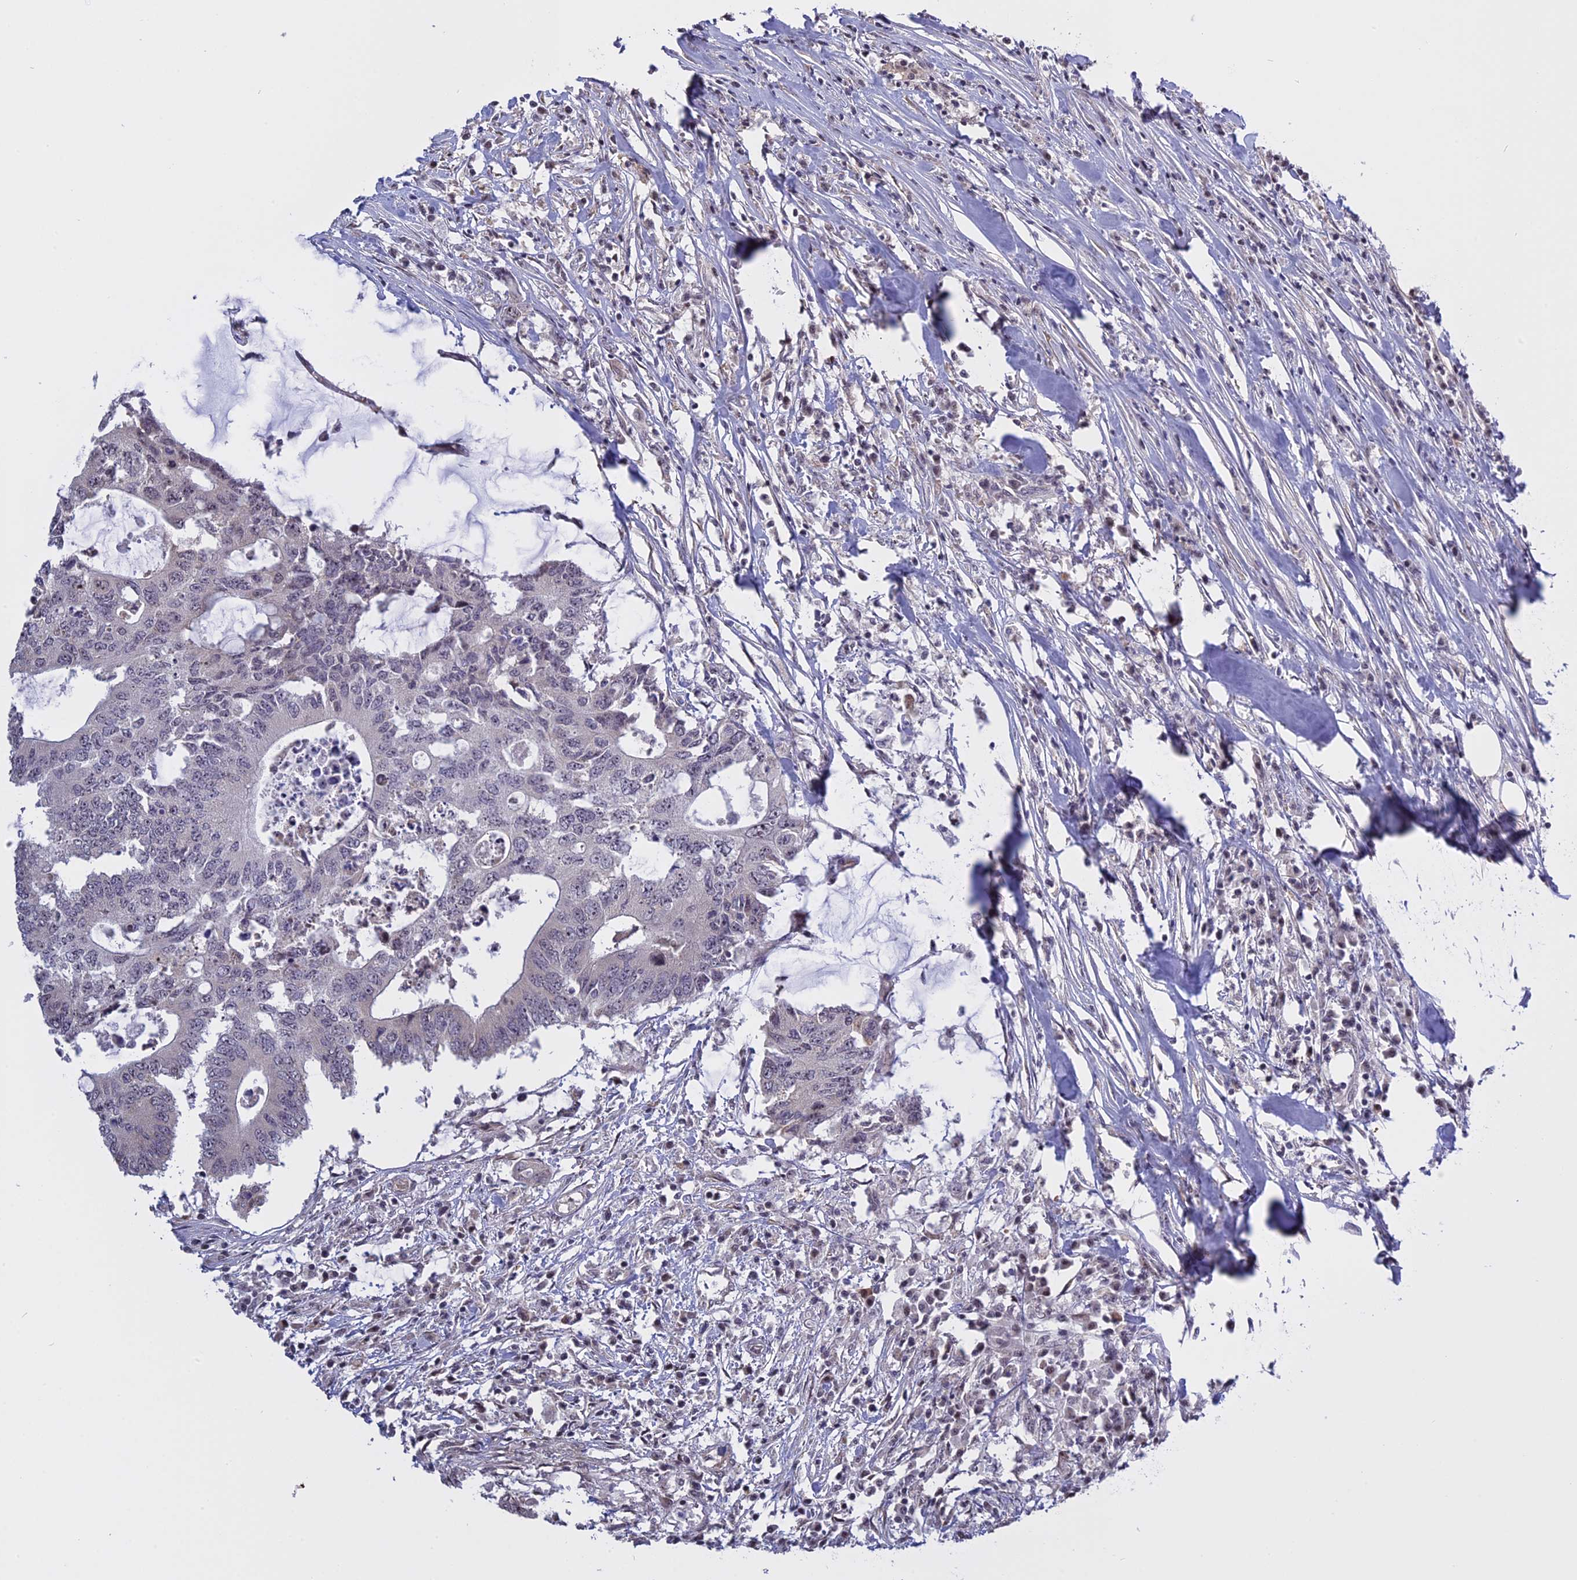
{"staining": {"intensity": "negative", "quantity": "none", "location": "none"}, "tissue": "colorectal cancer", "cell_type": "Tumor cells", "image_type": "cancer", "snomed": [{"axis": "morphology", "description": "Adenocarcinoma, NOS"}, {"axis": "topography", "description": "Colon"}], "caption": "Photomicrograph shows no significant protein expression in tumor cells of colorectal adenocarcinoma. (DAB (3,3'-diaminobenzidine) immunohistochemistry (IHC), high magnification).", "gene": "MGA", "patient": {"sex": "male", "age": 71}}